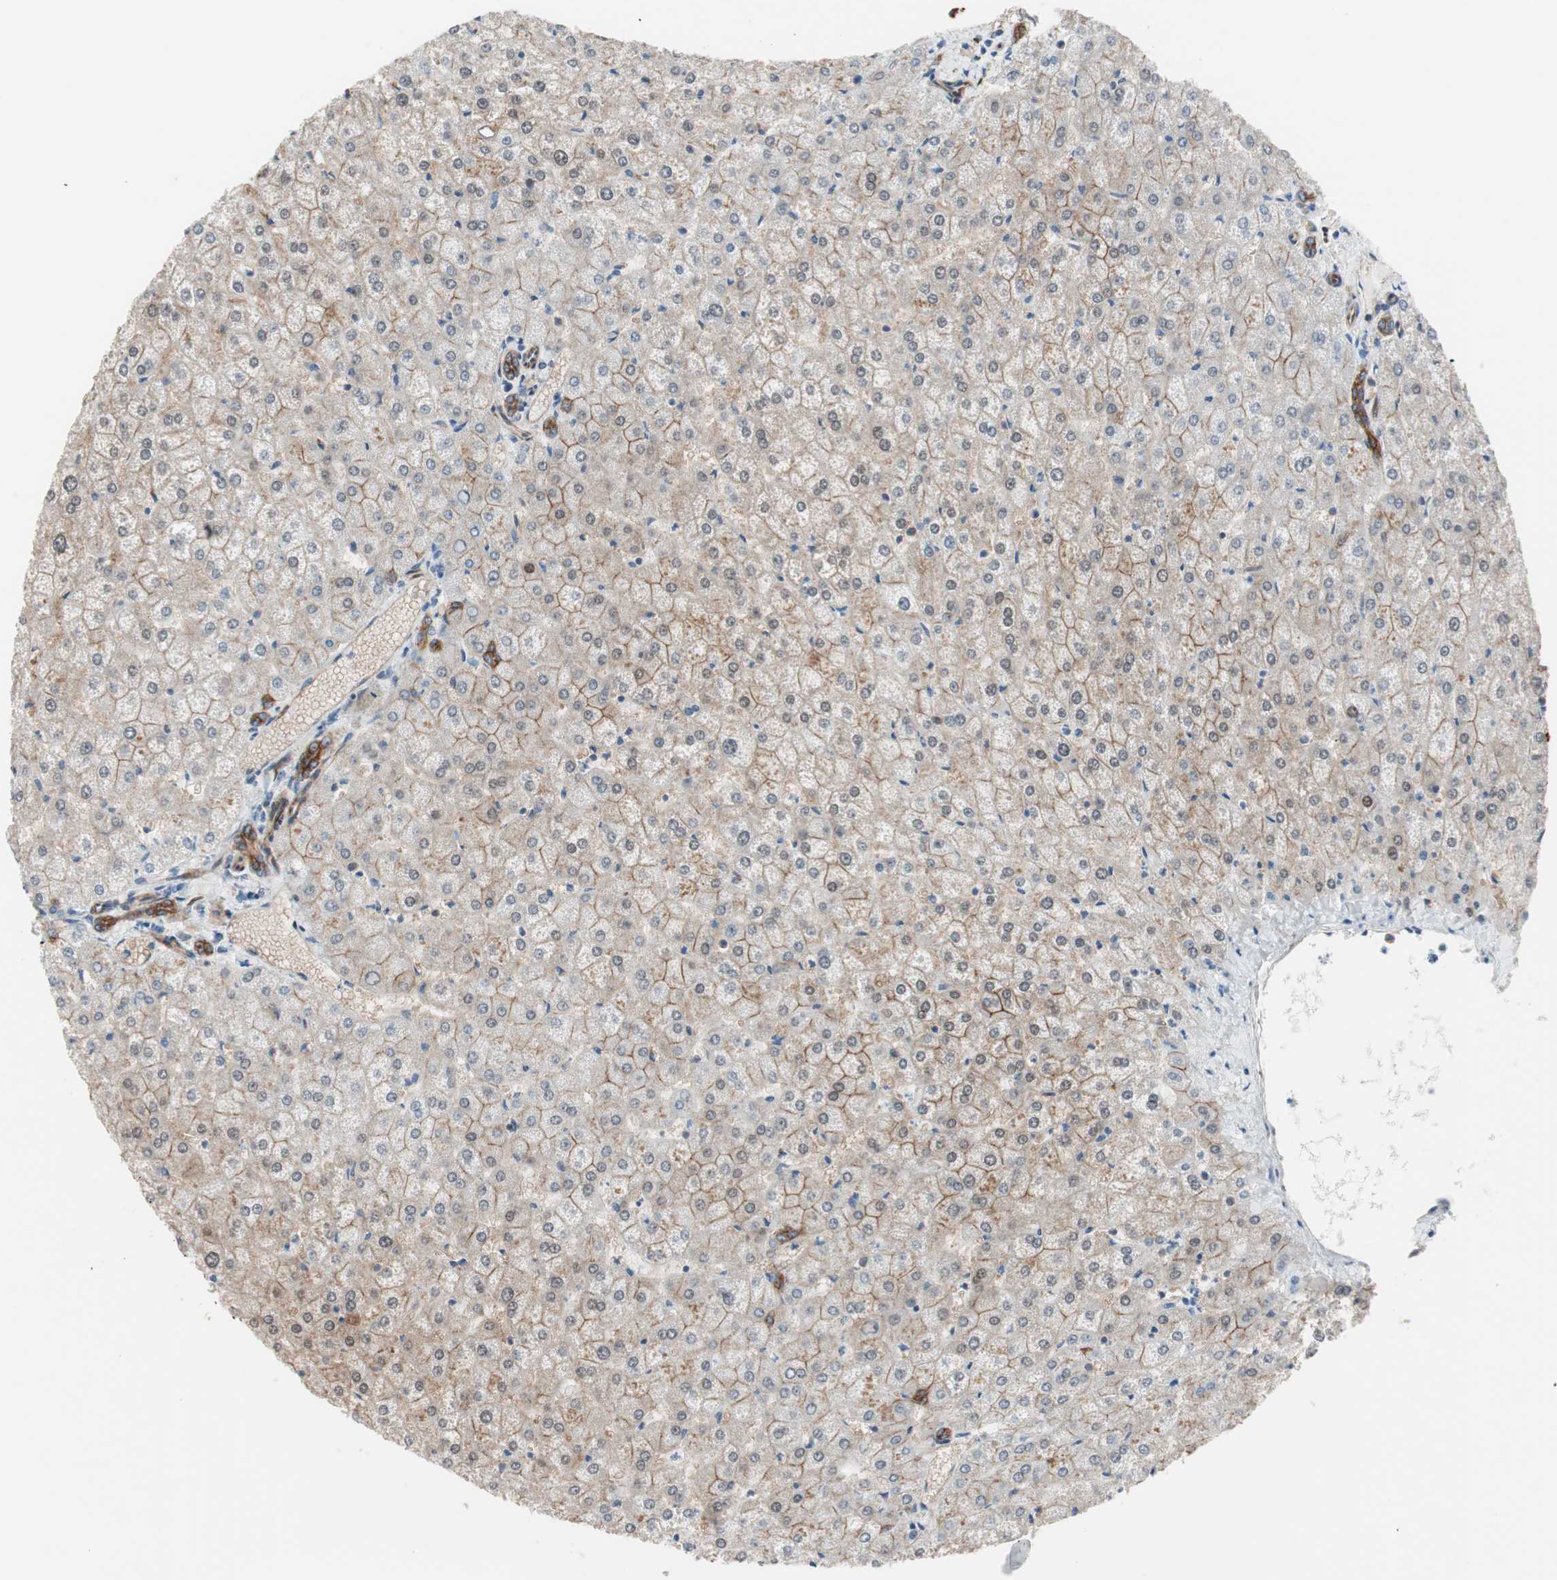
{"staining": {"intensity": "strong", "quantity": ">75%", "location": "cytoplasmic/membranous"}, "tissue": "liver", "cell_type": "Cholangiocytes", "image_type": "normal", "snomed": [{"axis": "morphology", "description": "Normal tissue, NOS"}, {"axis": "topography", "description": "Liver"}], "caption": "Liver stained with DAB (3,3'-diaminobenzidine) IHC exhibits high levels of strong cytoplasmic/membranous positivity in about >75% of cholangiocytes. (DAB IHC, brown staining for protein, blue staining for nuclei).", "gene": "TCTA", "patient": {"sex": "female", "age": 32}}